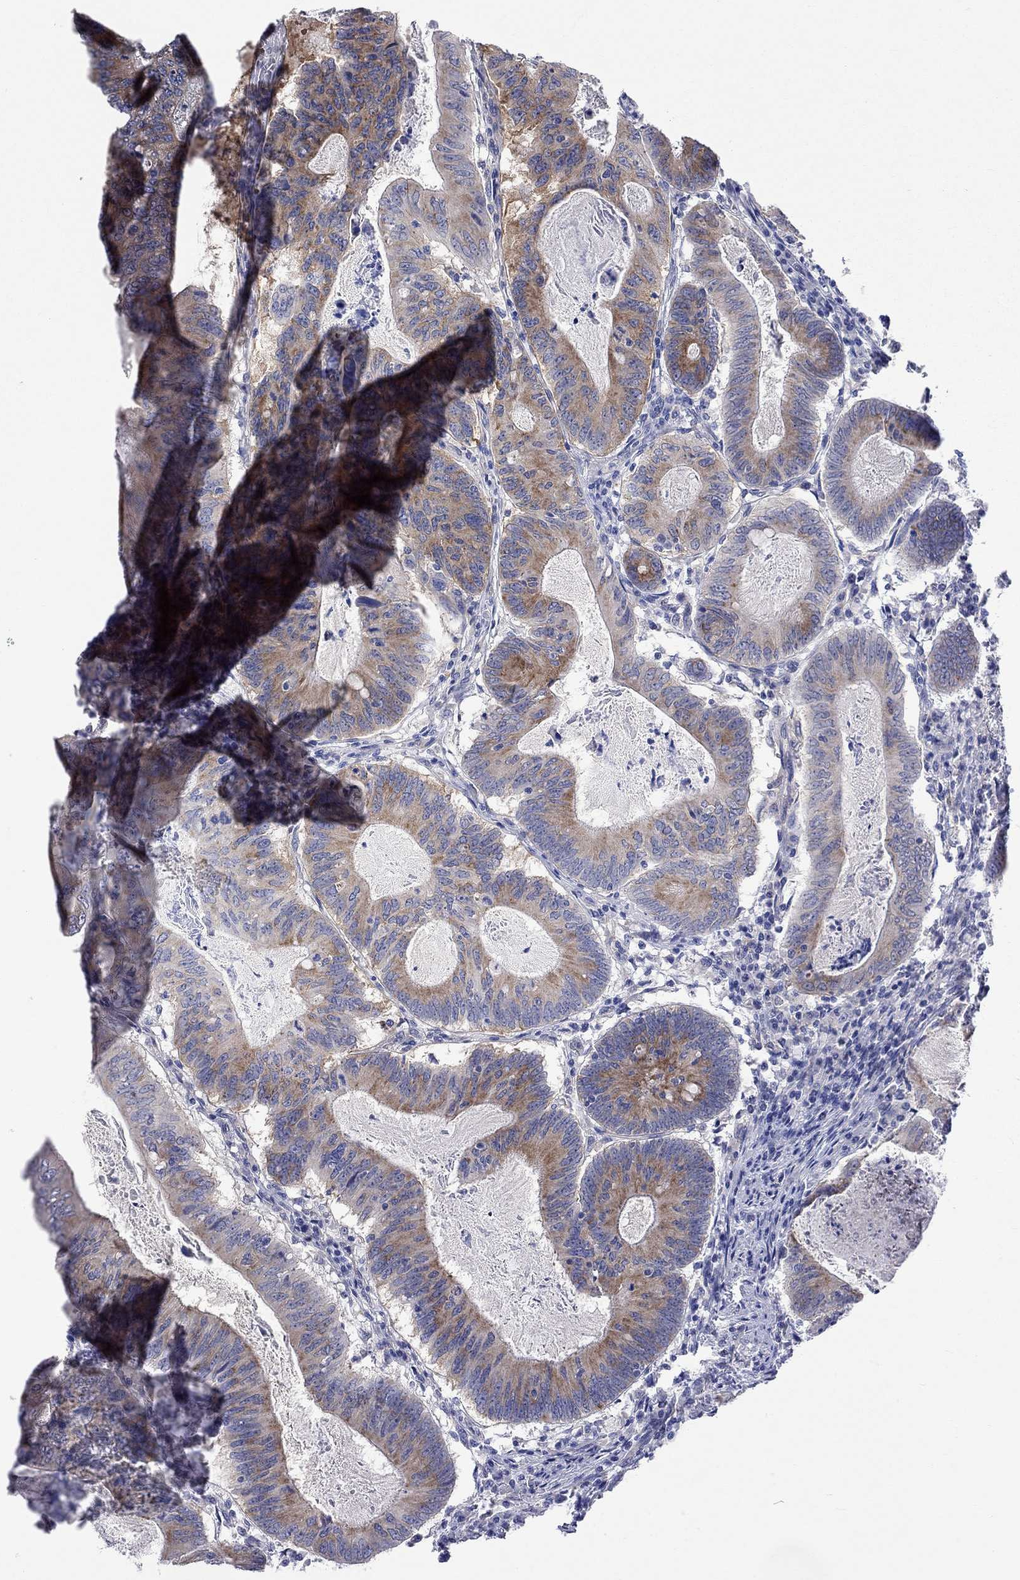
{"staining": {"intensity": "moderate", "quantity": "25%-75%", "location": "cytoplasmic/membranous"}, "tissue": "colorectal cancer", "cell_type": "Tumor cells", "image_type": "cancer", "snomed": [{"axis": "morphology", "description": "Adenocarcinoma, NOS"}, {"axis": "topography", "description": "Colon"}], "caption": "Protein staining of colorectal cancer tissue demonstrates moderate cytoplasmic/membranous staining in approximately 25%-75% of tumor cells.", "gene": "CERS1", "patient": {"sex": "female", "age": 70}}